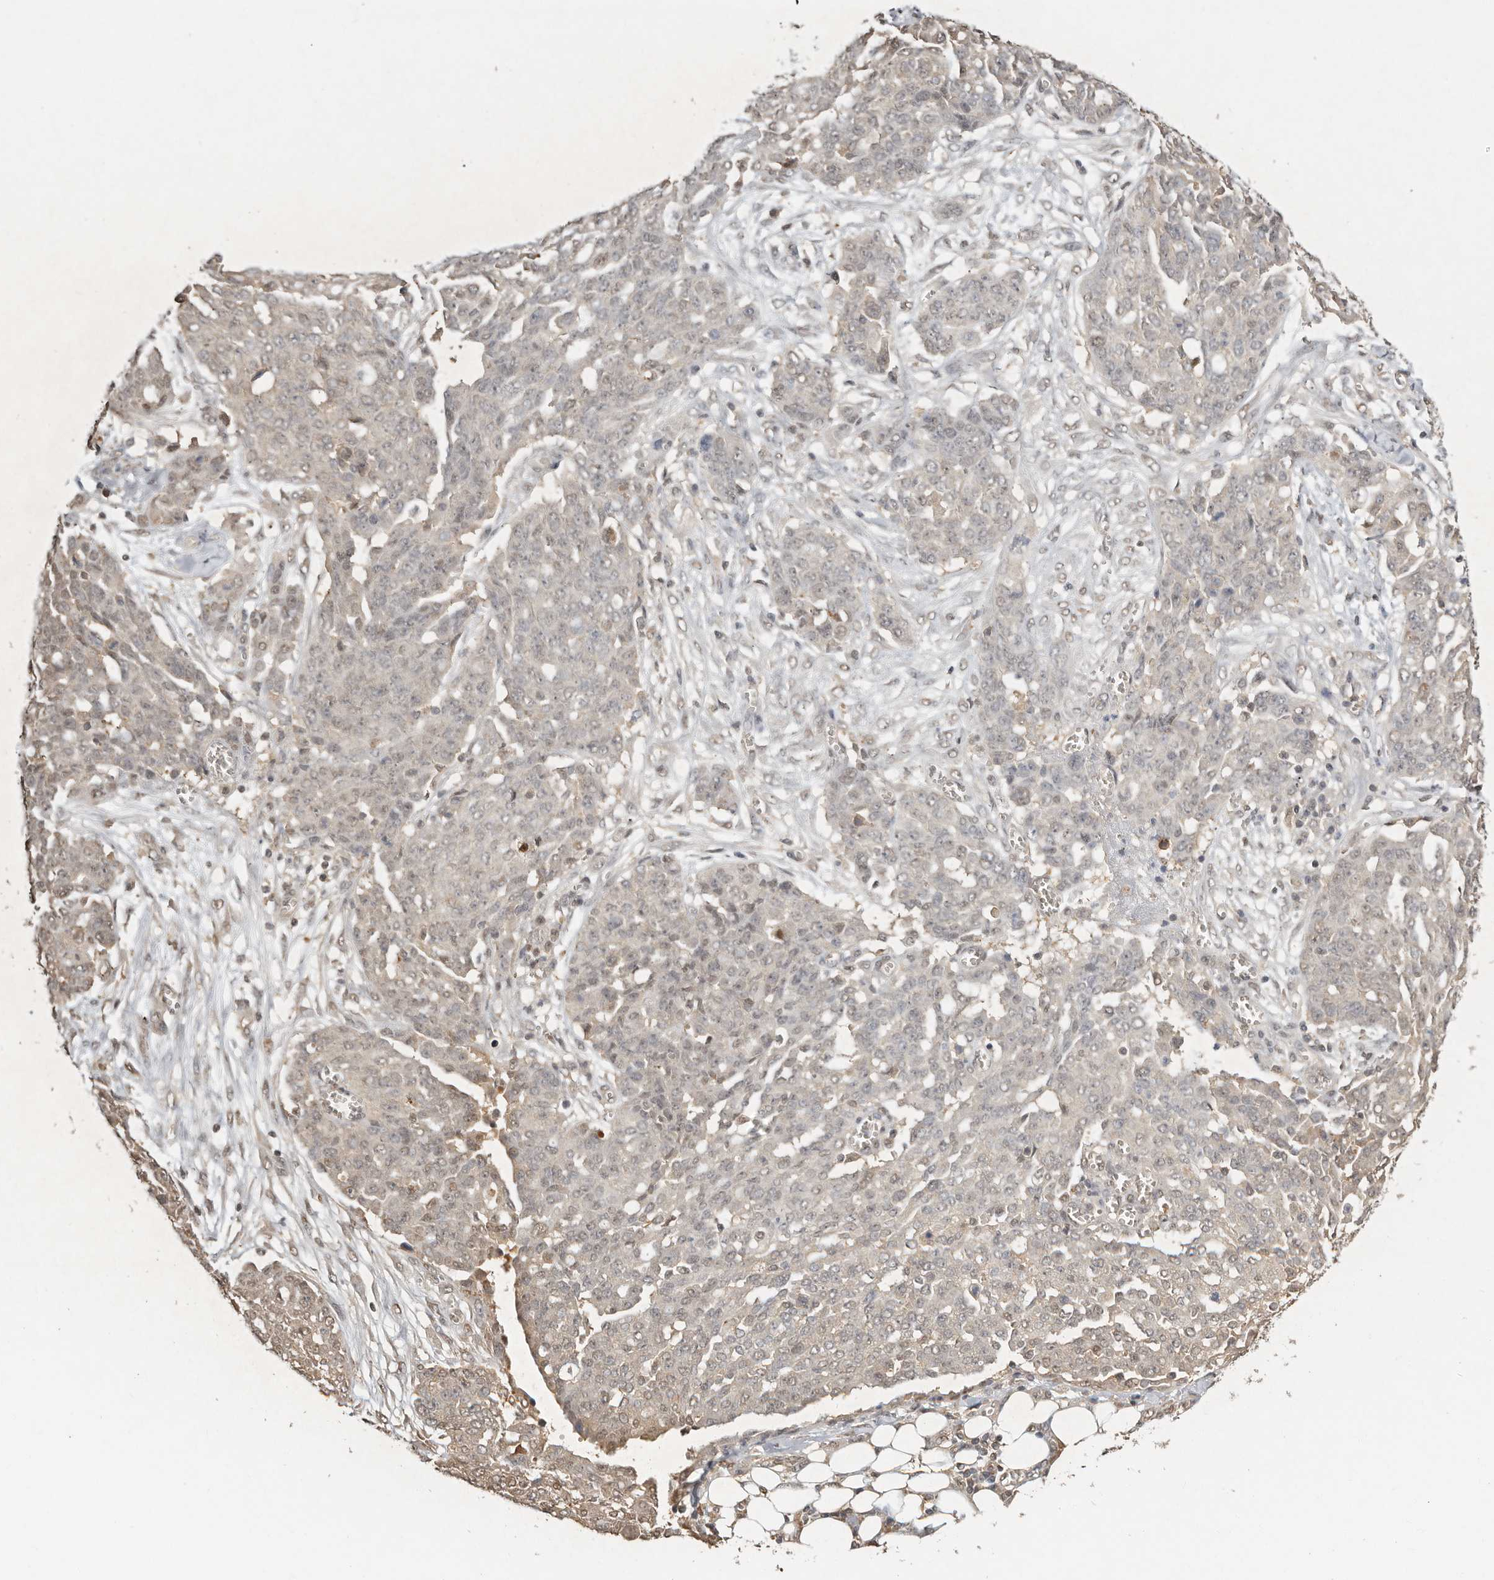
{"staining": {"intensity": "weak", "quantity": "<25%", "location": "nuclear"}, "tissue": "ovarian cancer", "cell_type": "Tumor cells", "image_type": "cancer", "snomed": [{"axis": "morphology", "description": "Cystadenocarcinoma, serous, NOS"}, {"axis": "topography", "description": "Soft tissue"}, {"axis": "topography", "description": "Ovary"}], "caption": "Immunohistochemical staining of human ovarian serous cystadenocarcinoma demonstrates no significant staining in tumor cells.", "gene": "PSMA5", "patient": {"sex": "female", "age": 57}}